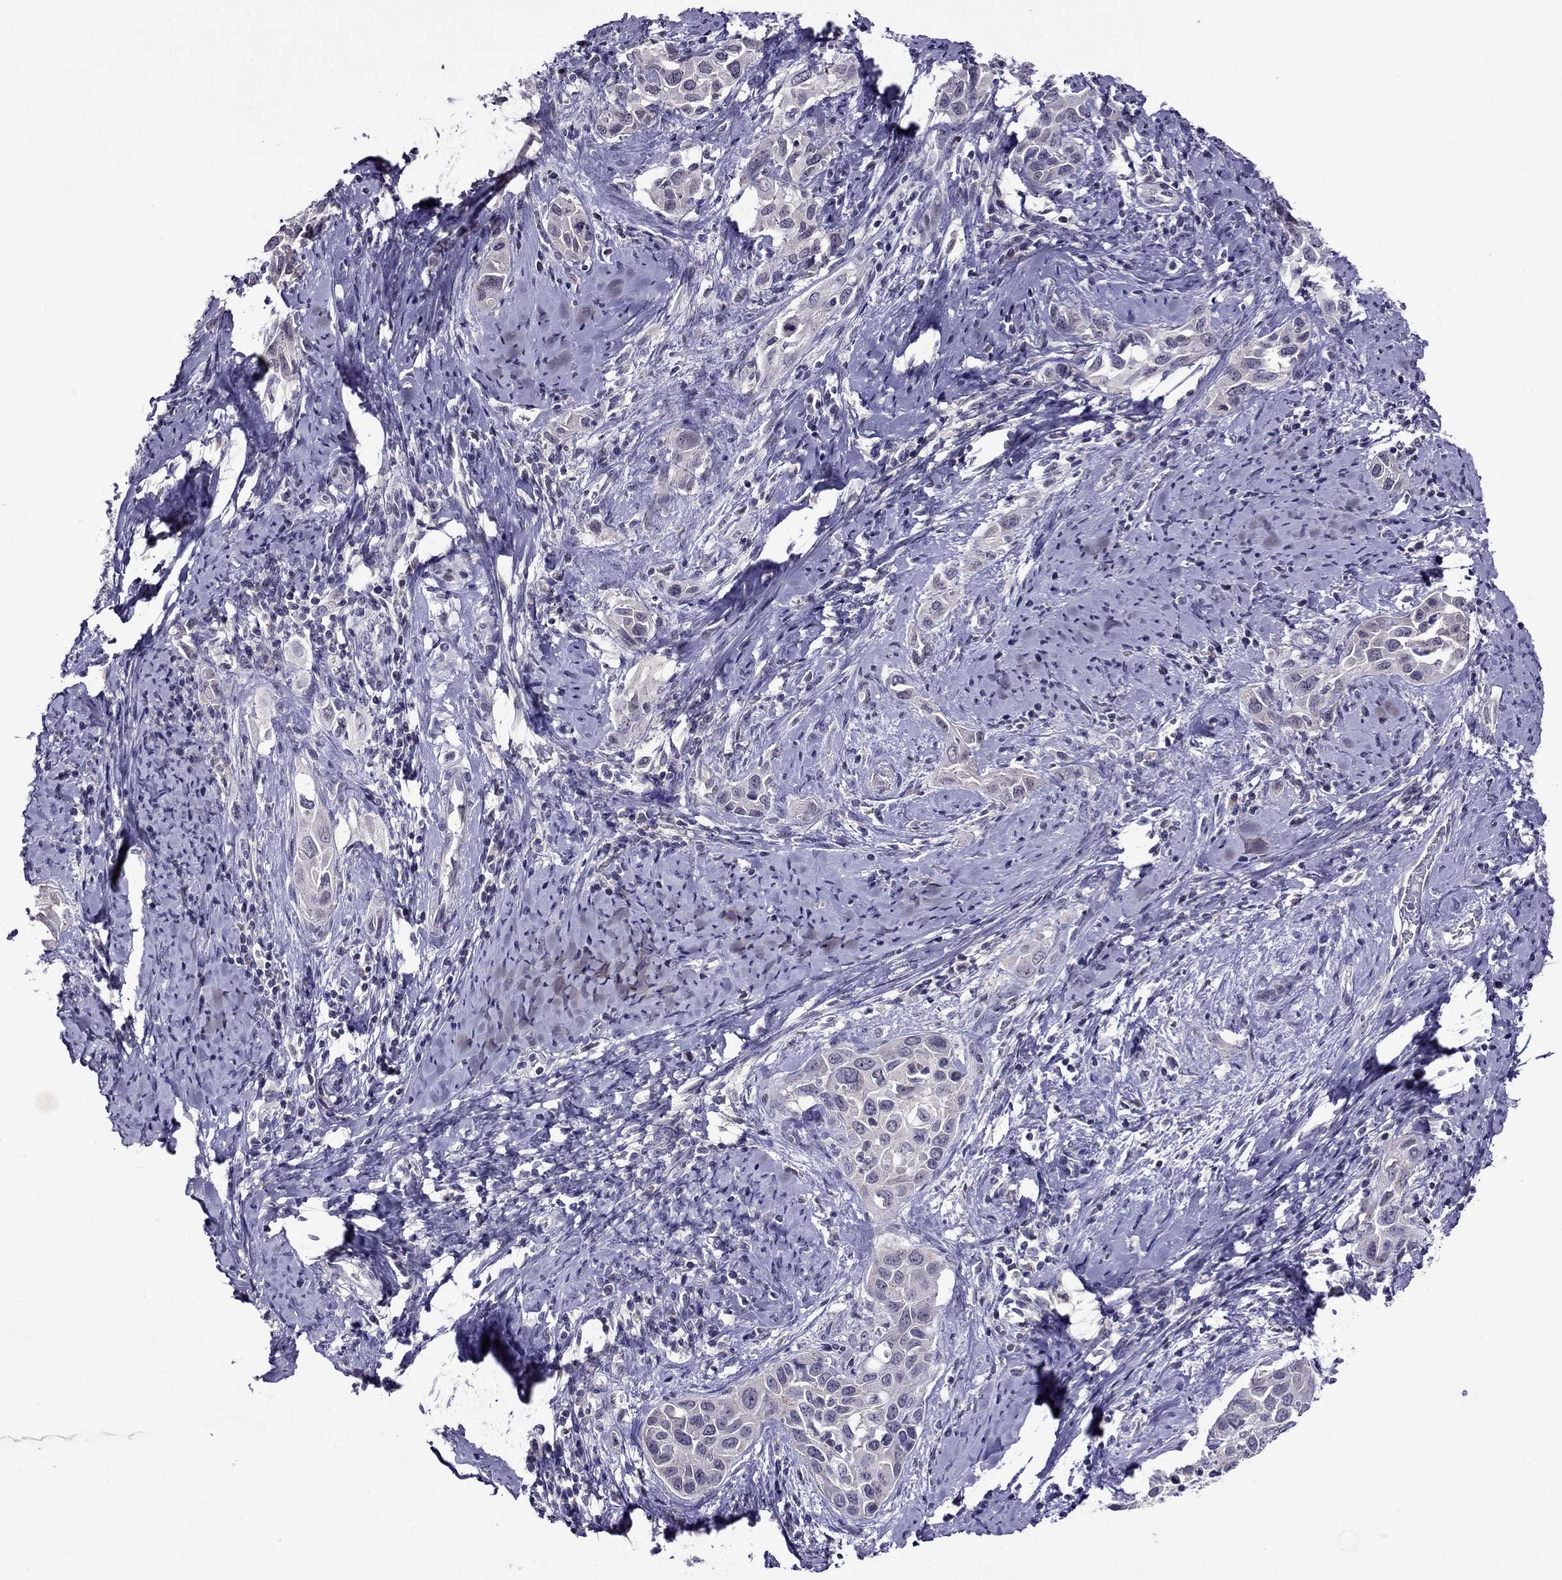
{"staining": {"intensity": "negative", "quantity": "none", "location": "none"}, "tissue": "cervical cancer", "cell_type": "Tumor cells", "image_type": "cancer", "snomed": [{"axis": "morphology", "description": "Squamous cell carcinoma, NOS"}, {"axis": "topography", "description": "Cervix"}], "caption": "Tumor cells are negative for protein expression in human squamous cell carcinoma (cervical).", "gene": "SPTBN4", "patient": {"sex": "female", "age": 51}}